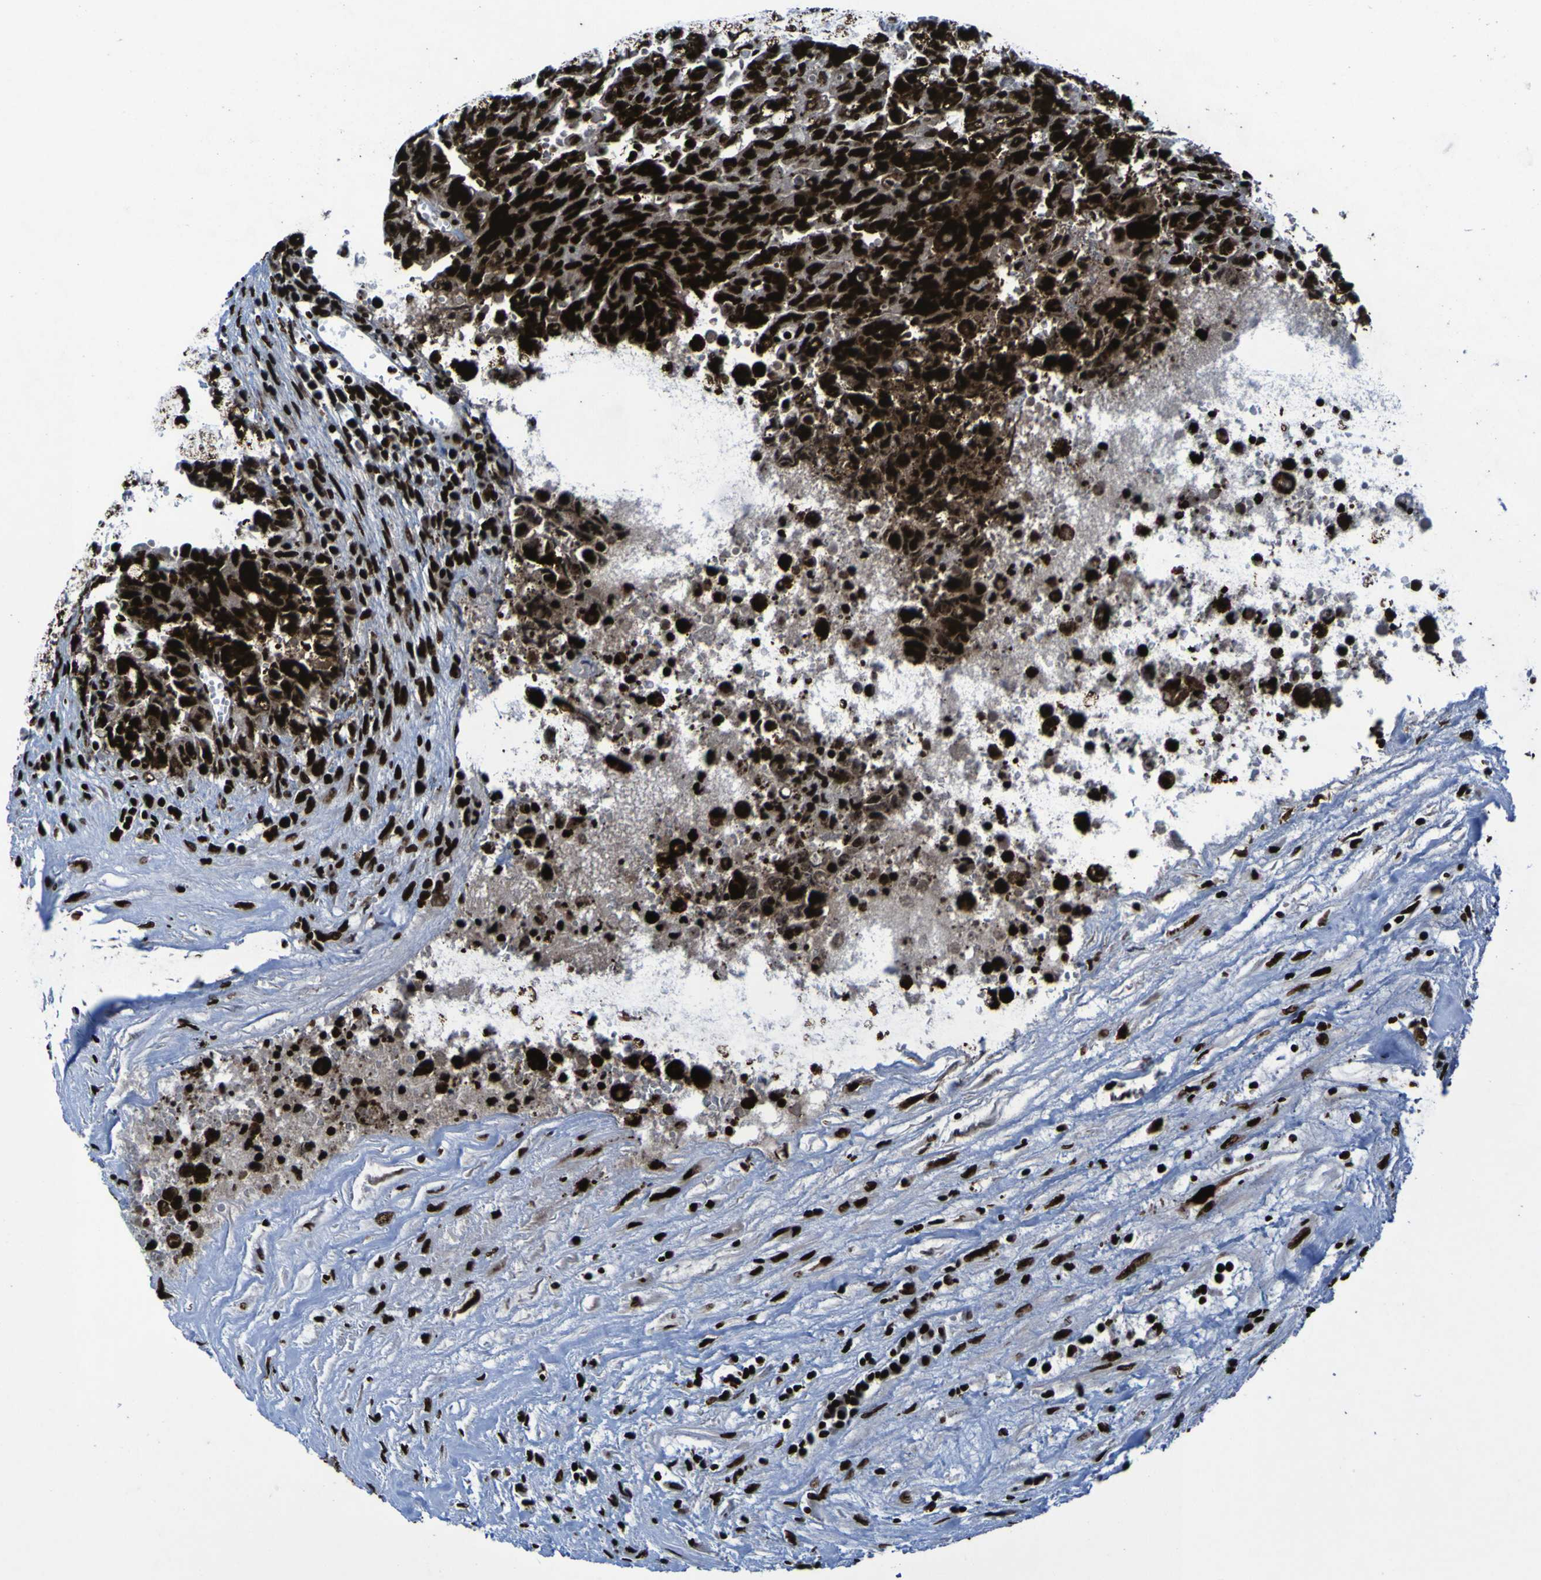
{"staining": {"intensity": "strong", "quantity": ">75%", "location": "nuclear"}, "tissue": "testis cancer", "cell_type": "Tumor cells", "image_type": "cancer", "snomed": [{"axis": "morphology", "description": "Carcinoma, Embryonal, NOS"}, {"axis": "topography", "description": "Testis"}], "caption": "Testis cancer stained for a protein (brown) demonstrates strong nuclear positive staining in about >75% of tumor cells.", "gene": "NPM1", "patient": {"sex": "male", "age": 28}}